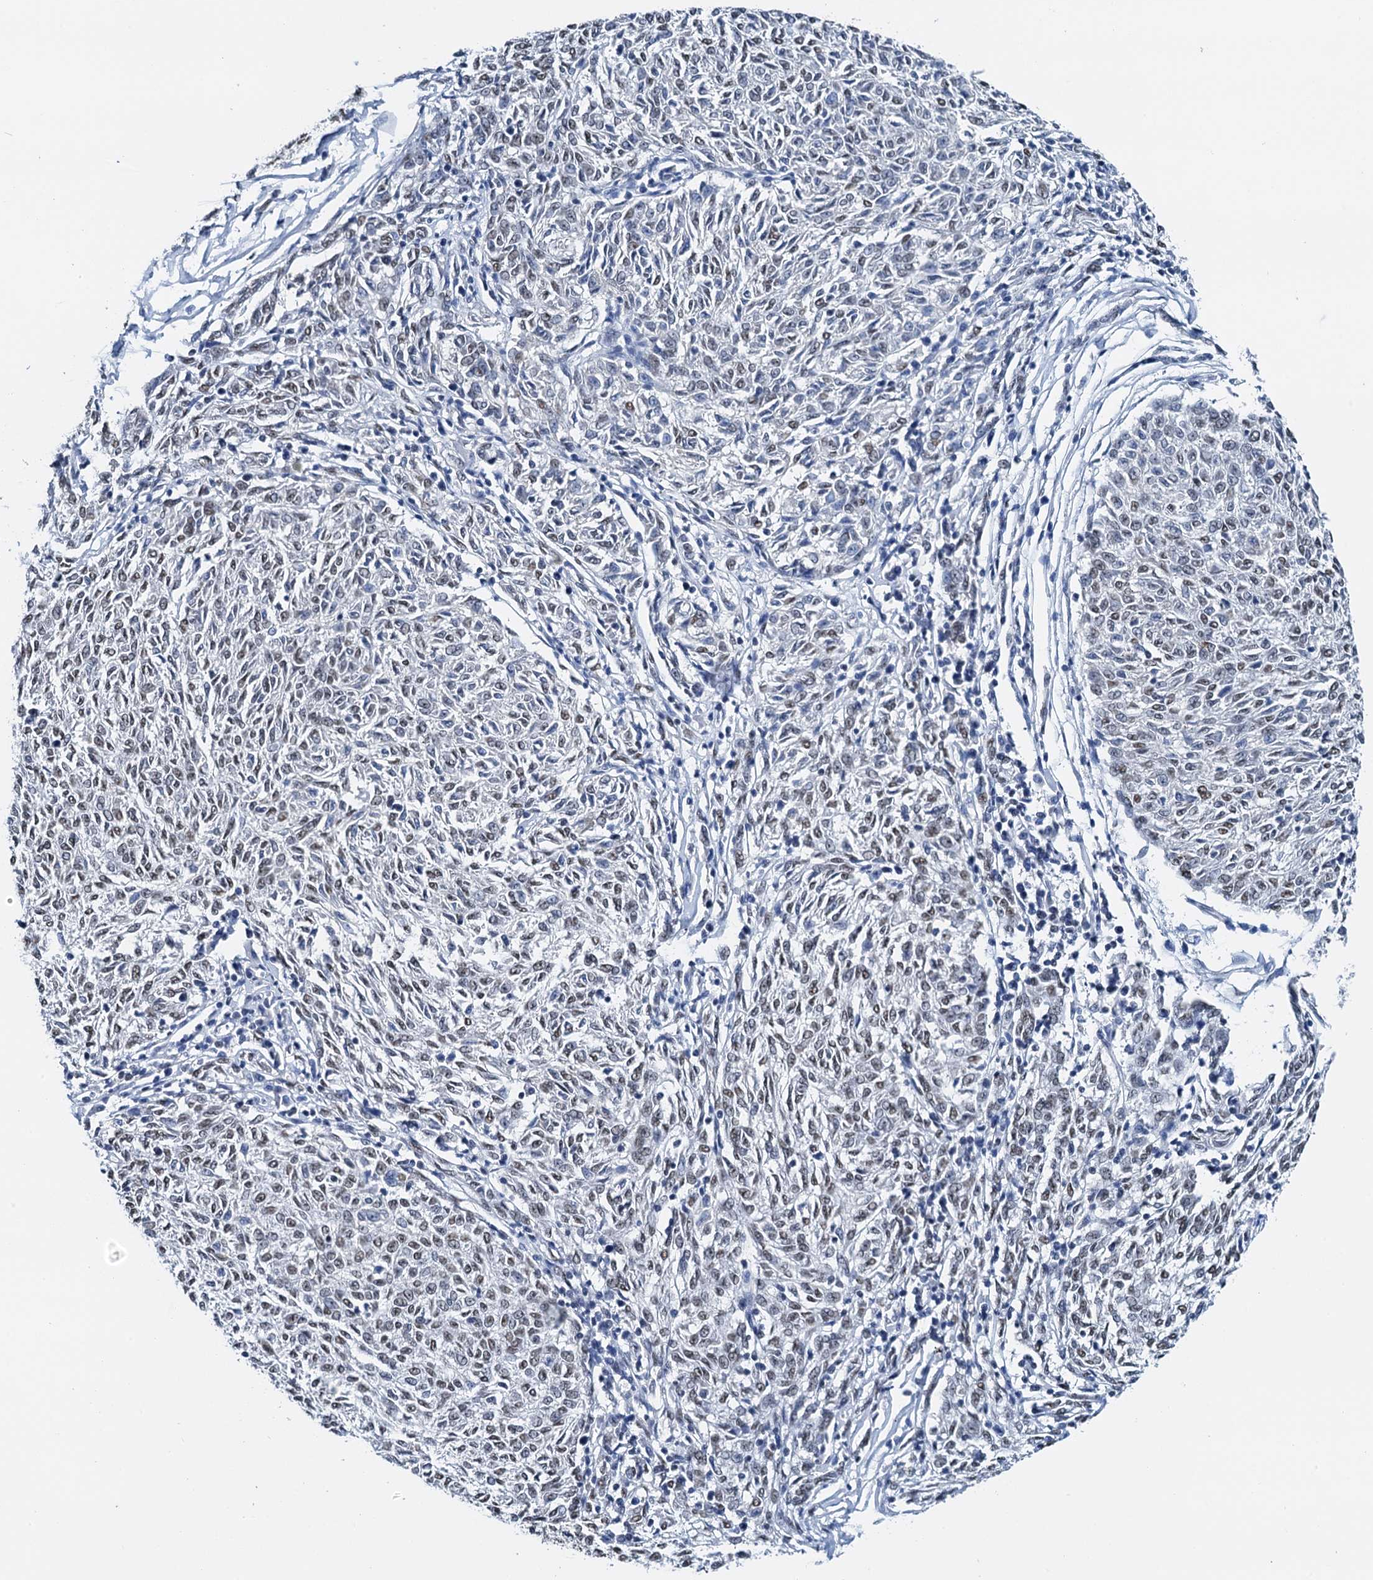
{"staining": {"intensity": "weak", "quantity": "<25%", "location": "nuclear"}, "tissue": "melanoma", "cell_type": "Tumor cells", "image_type": "cancer", "snomed": [{"axis": "morphology", "description": "Malignant melanoma, NOS"}, {"axis": "topography", "description": "Skin"}], "caption": "Immunohistochemical staining of malignant melanoma displays no significant staining in tumor cells.", "gene": "SLTM", "patient": {"sex": "female", "age": 72}}